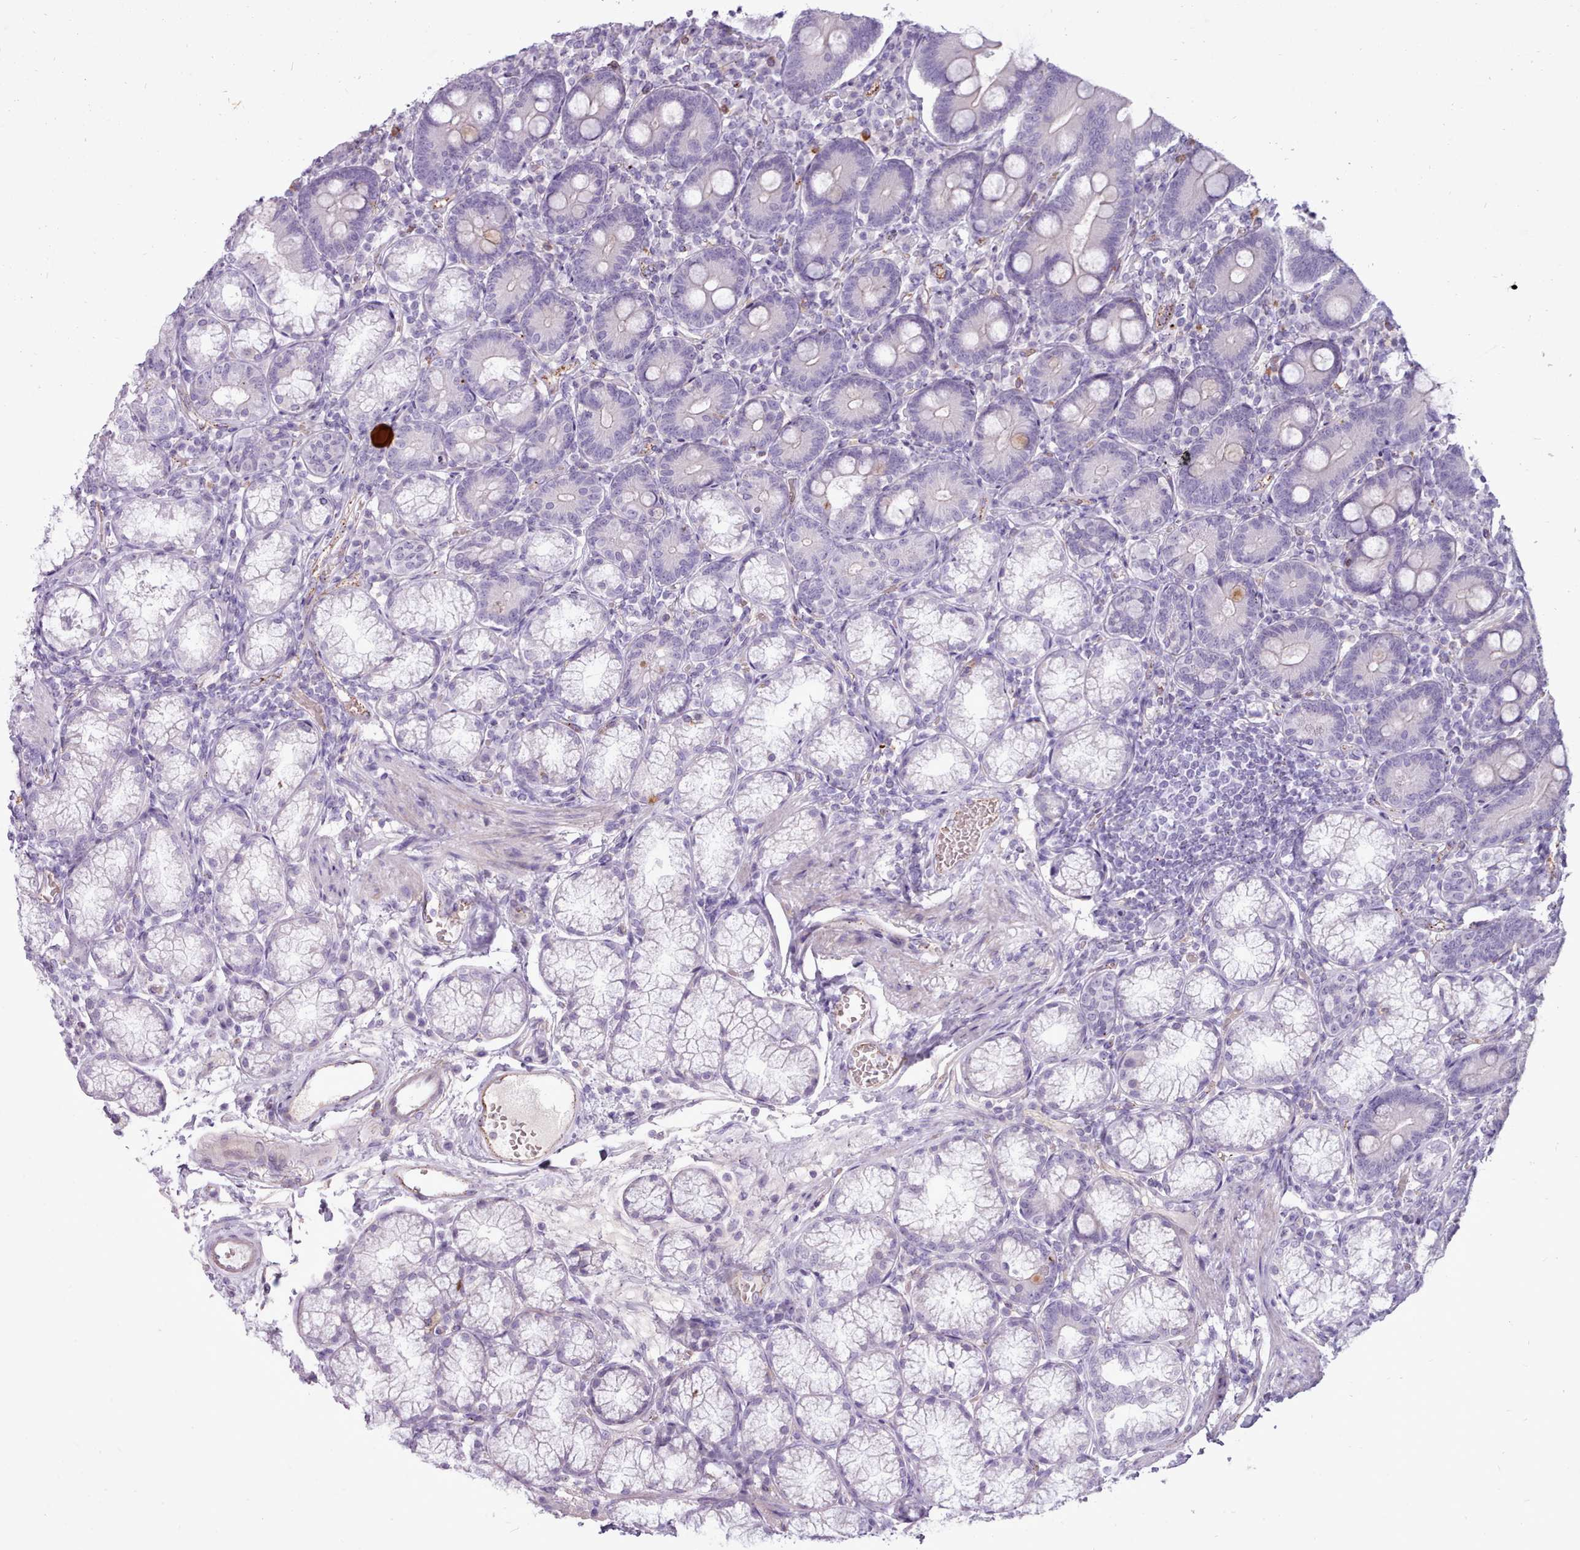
{"staining": {"intensity": "negative", "quantity": "none", "location": "none"}, "tissue": "duodenum", "cell_type": "Glandular cells", "image_type": "normal", "snomed": [{"axis": "morphology", "description": "Normal tissue, NOS"}, {"axis": "topography", "description": "Duodenum"}], "caption": "A high-resolution image shows immunohistochemistry staining of normal duodenum, which shows no significant staining in glandular cells.", "gene": "ATRAID", "patient": {"sex": "female", "age": 67}}